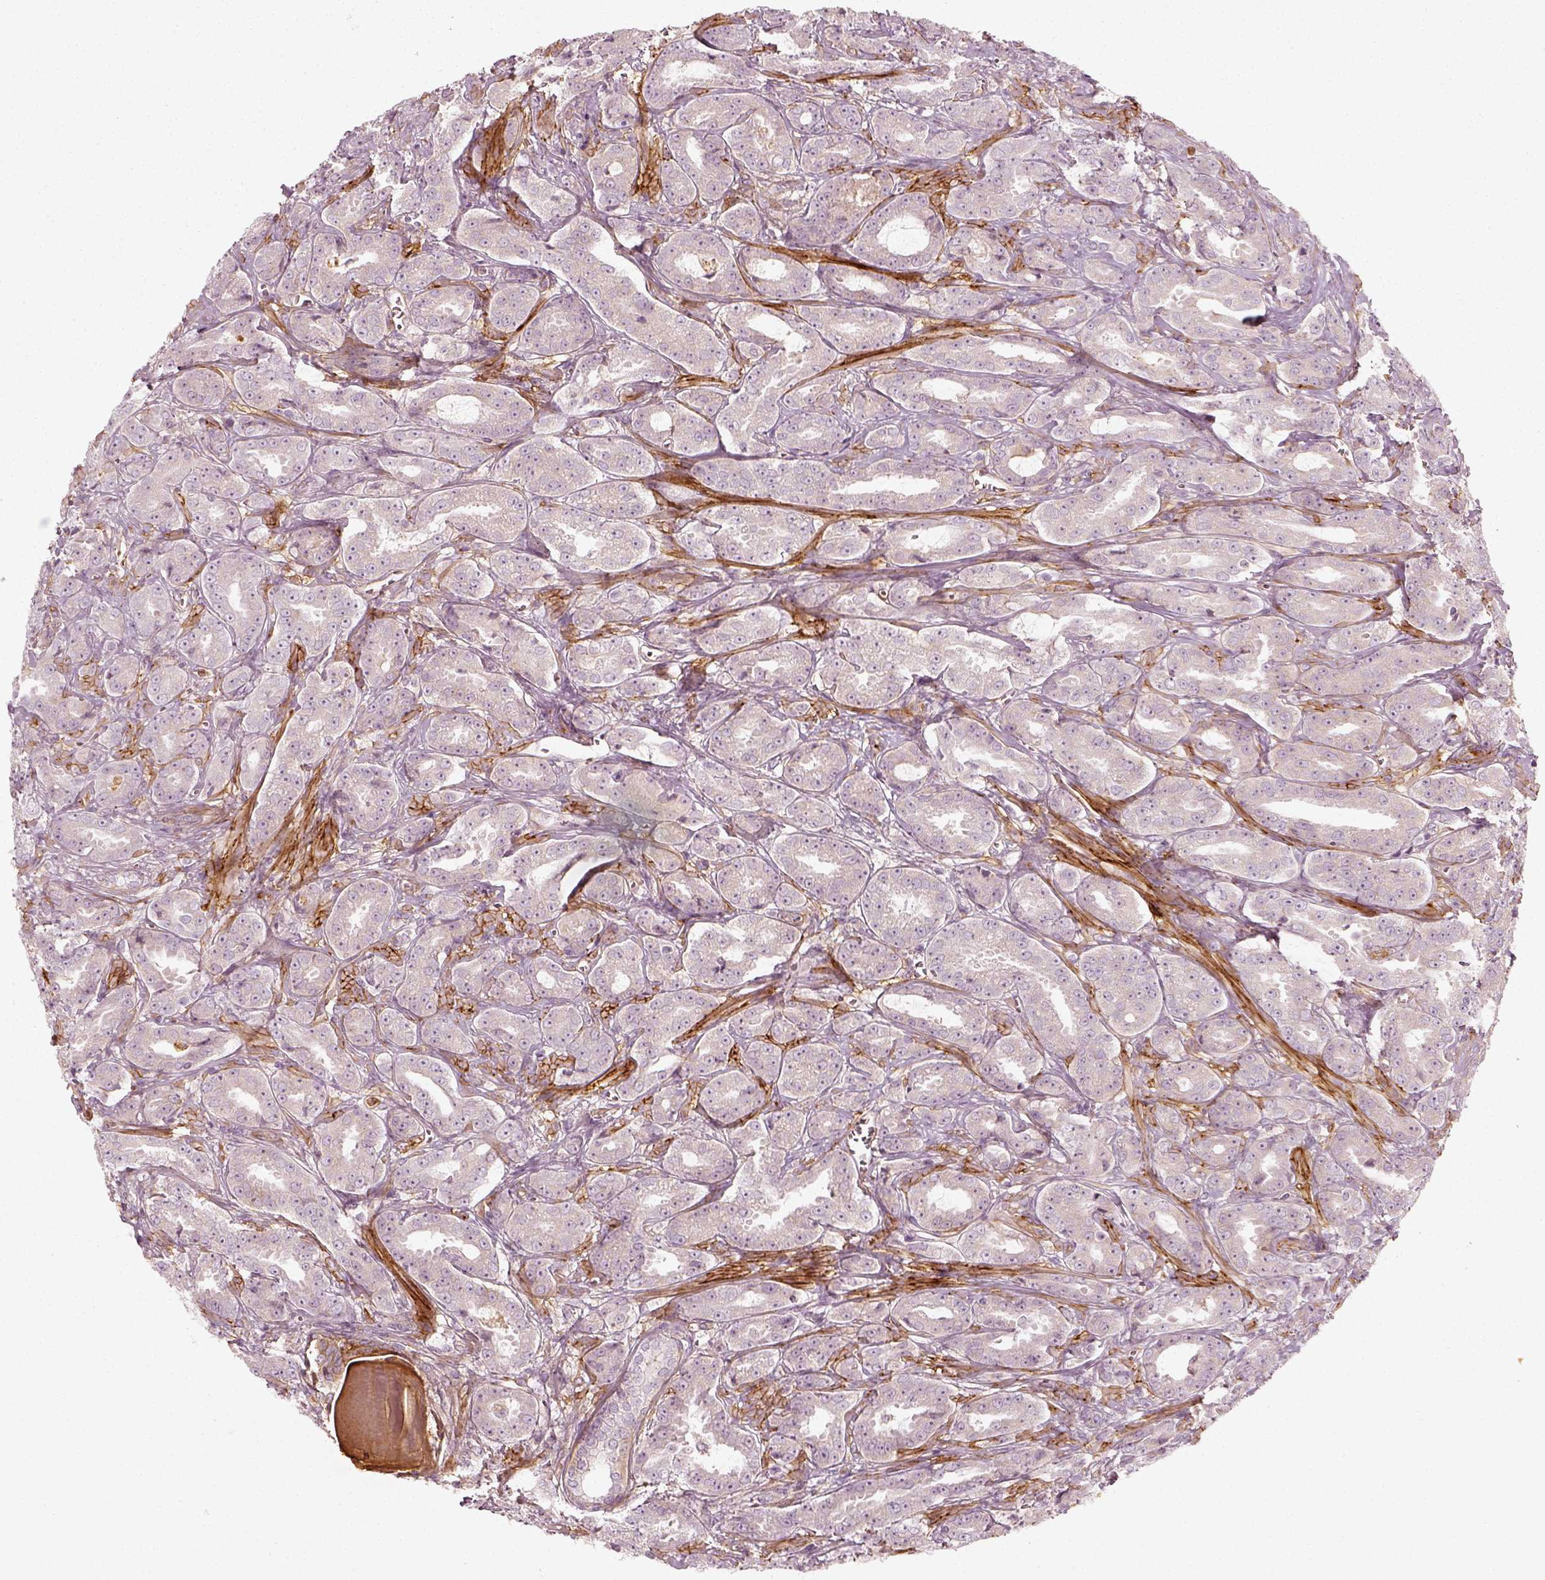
{"staining": {"intensity": "negative", "quantity": "none", "location": "none"}, "tissue": "prostate cancer", "cell_type": "Tumor cells", "image_type": "cancer", "snomed": [{"axis": "morphology", "description": "Adenocarcinoma, High grade"}, {"axis": "topography", "description": "Prostate"}], "caption": "DAB immunohistochemical staining of human adenocarcinoma (high-grade) (prostate) exhibits no significant staining in tumor cells.", "gene": "NPTN", "patient": {"sex": "male", "age": 64}}